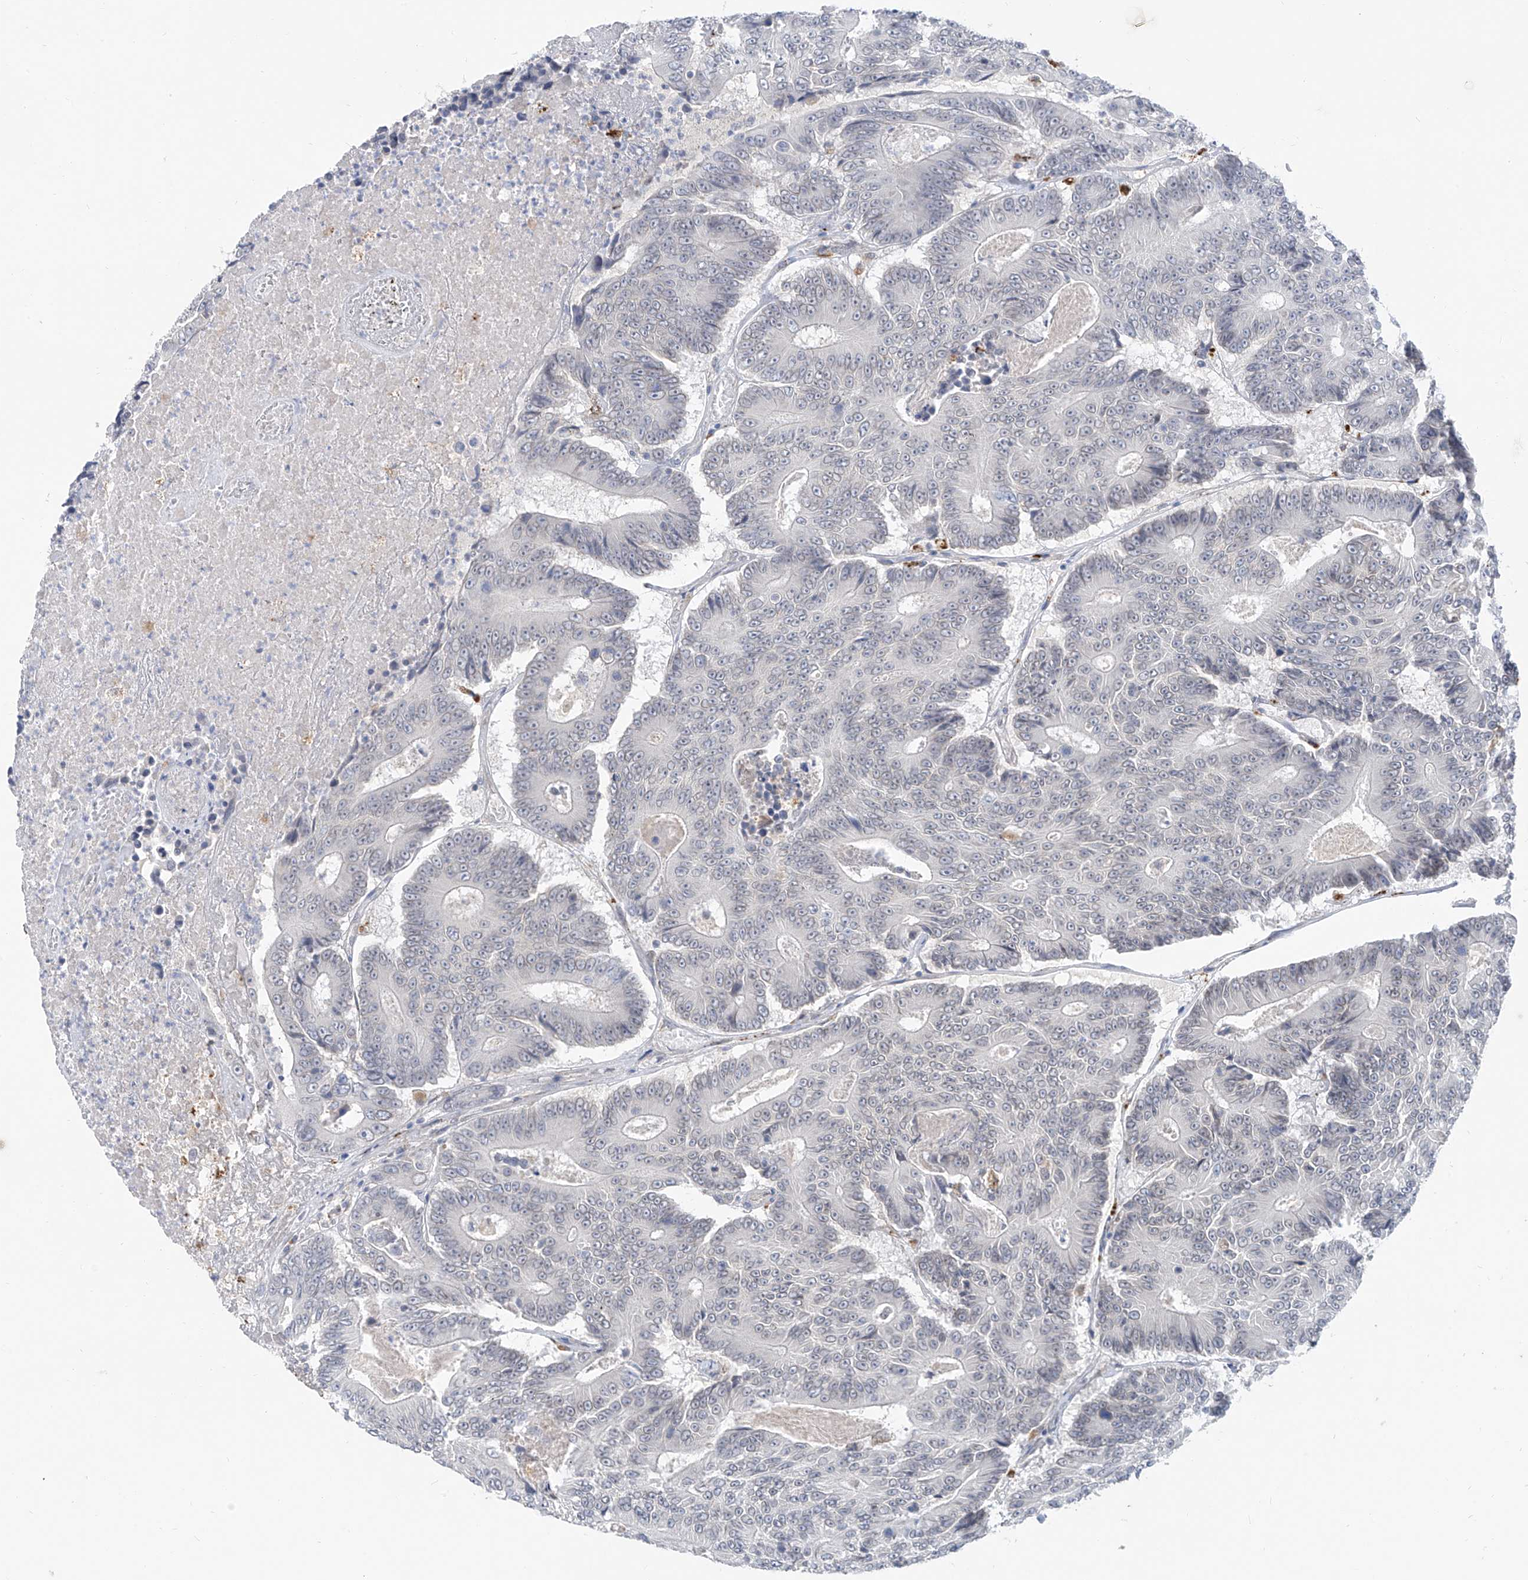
{"staining": {"intensity": "negative", "quantity": "none", "location": "none"}, "tissue": "colorectal cancer", "cell_type": "Tumor cells", "image_type": "cancer", "snomed": [{"axis": "morphology", "description": "Adenocarcinoma, NOS"}, {"axis": "topography", "description": "Colon"}], "caption": "A high-resolution photomicrograph shows immunohistochemistry staining of colorectal cancer, which exhibits no significant expression in tumor cells.", "gene": "KRTAP25-1", "patient": {"sex": "male", "age": 83}}